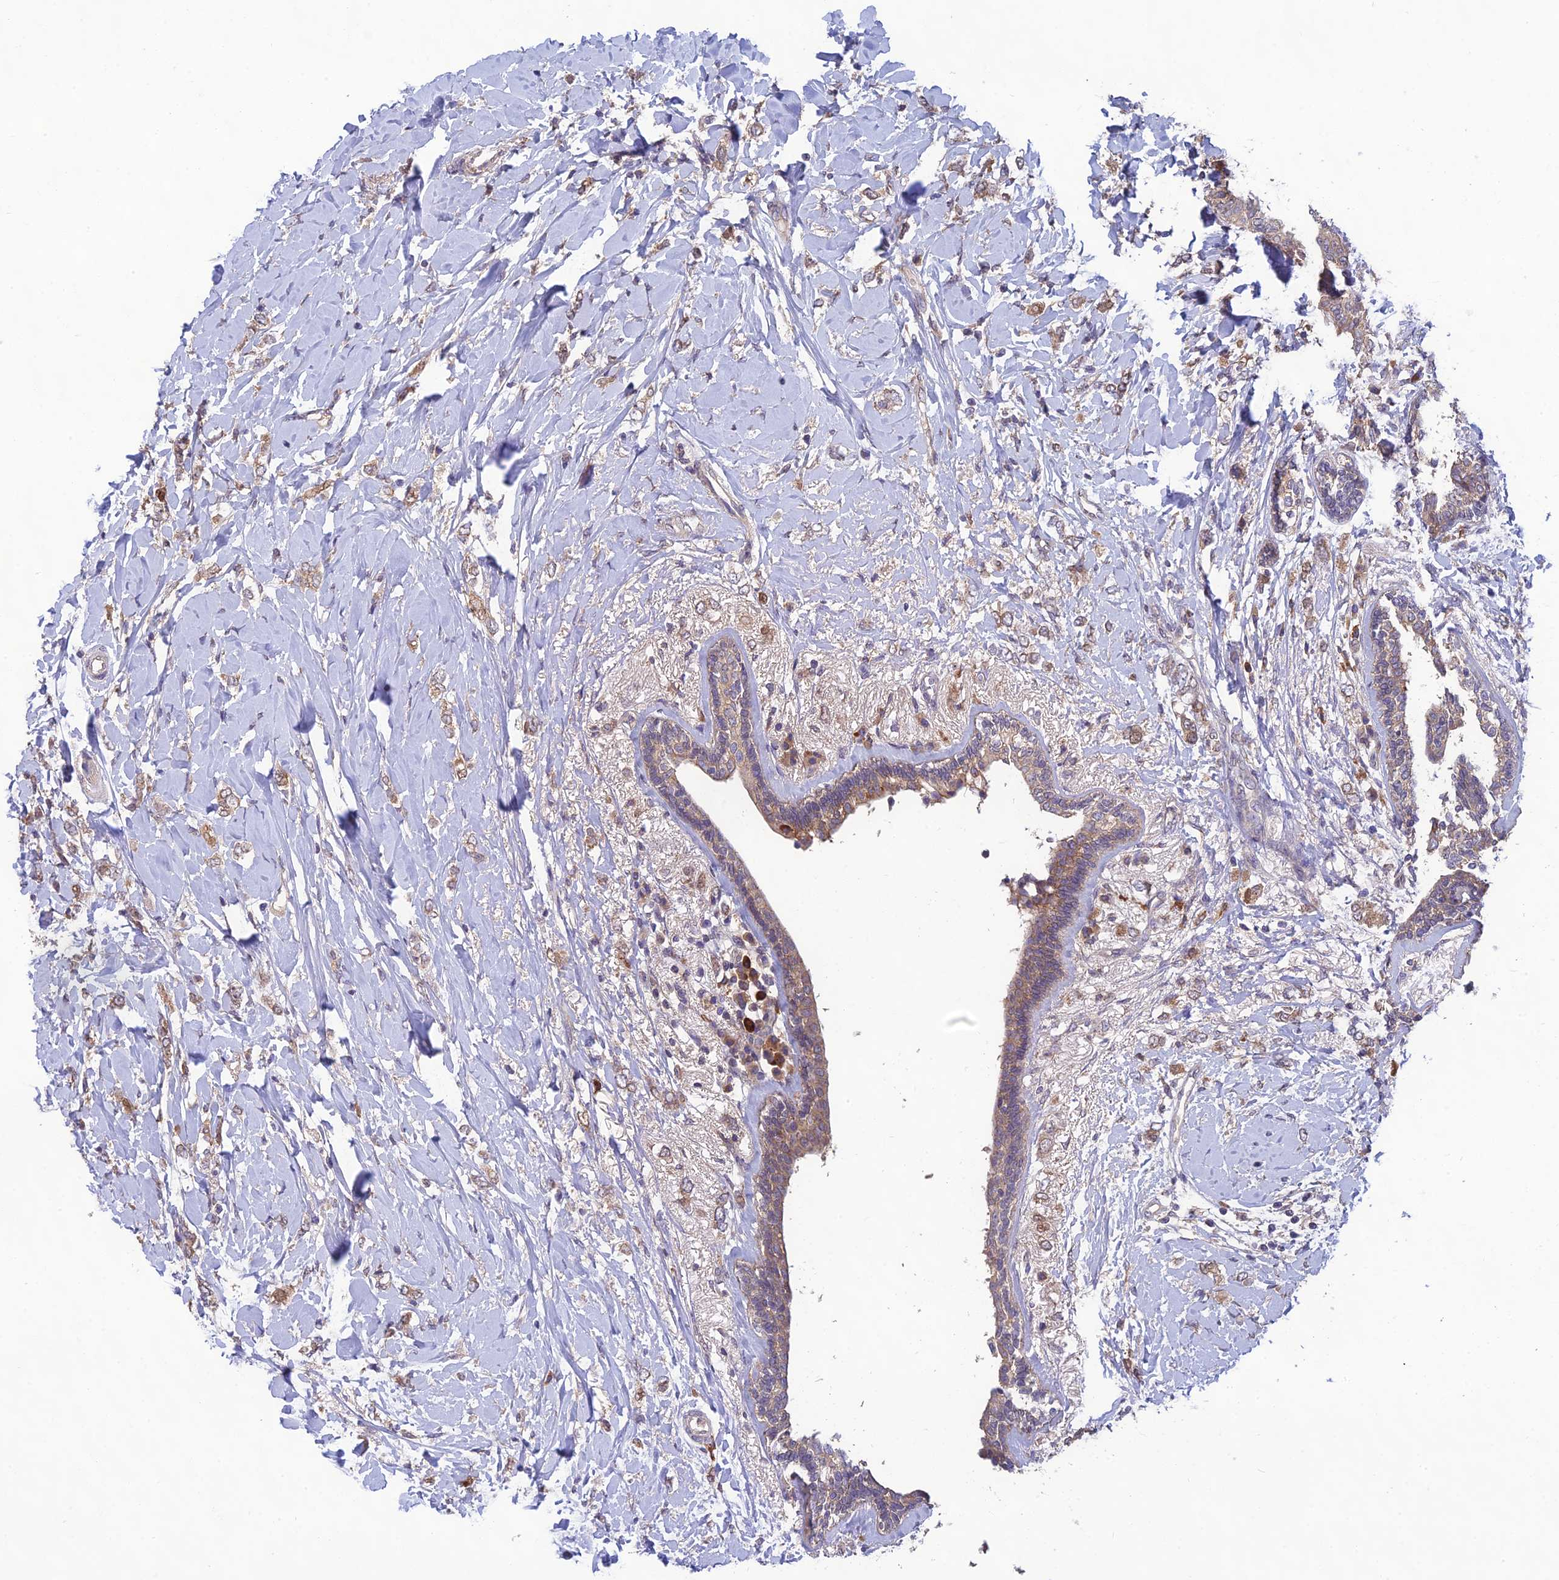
{"staining": {"intensity": "moderate", "quantity": ">75%", "location": "cytoplasmic/membranous"}, "tissue": "breast cancer", "cell_type": "Tumor cells", "image_type": "cancer", "snomed": [{"axis": "morphology", "description": "Normal tissue, NOS"}, {"axis": "morphology", "description": "Lobular carcinoma"}, {"axis": "topography", "description": "Breast"}], "caption": "Immunohistochemistry (IHC) histopathology image of human breast cancer stained for a protein (brown), which reveals medium levels of moderate cytoplasmic/membranous expression in approximately >75% of tumor cells.", "gene": "MRNIP", "patient": {"sex": "female", "age": 47}}